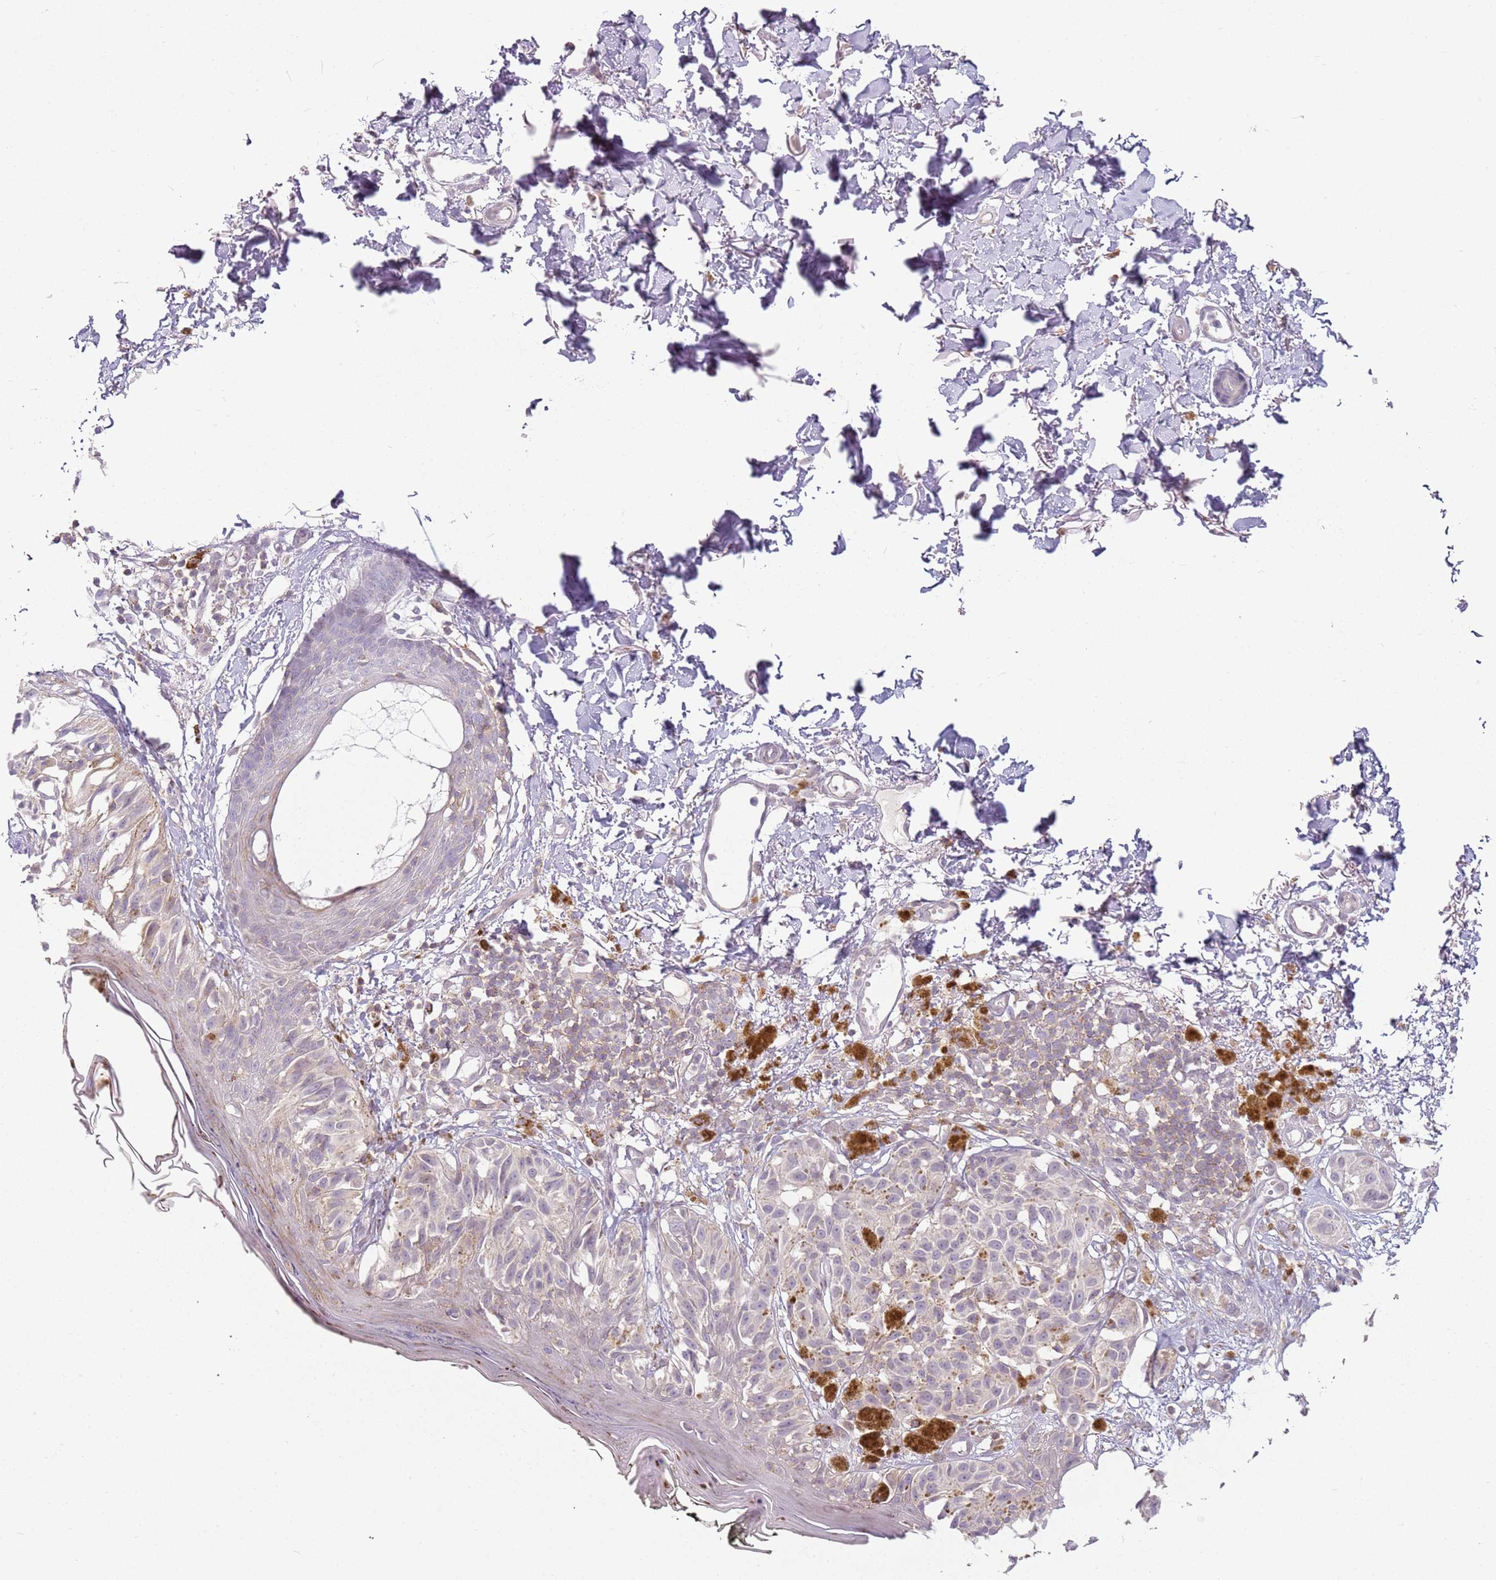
{"staining": {"intensity": "negative", "quantity": "none", "location": "none"}, "tissue": "melanoma", "cell_type": "Tumor cells", "image_type": "cancer", "snomed": [{"axis": "morphology", "description": "Malignant melanoma, NOS"}, {"axis": "topography", "description": "Skin"}], "caption": "Photomicrograph shows no significant protein positivity in tumor cells of melanoma.", "gene": "DEFB116", "patient": {"sex": "male", "age": 73}}